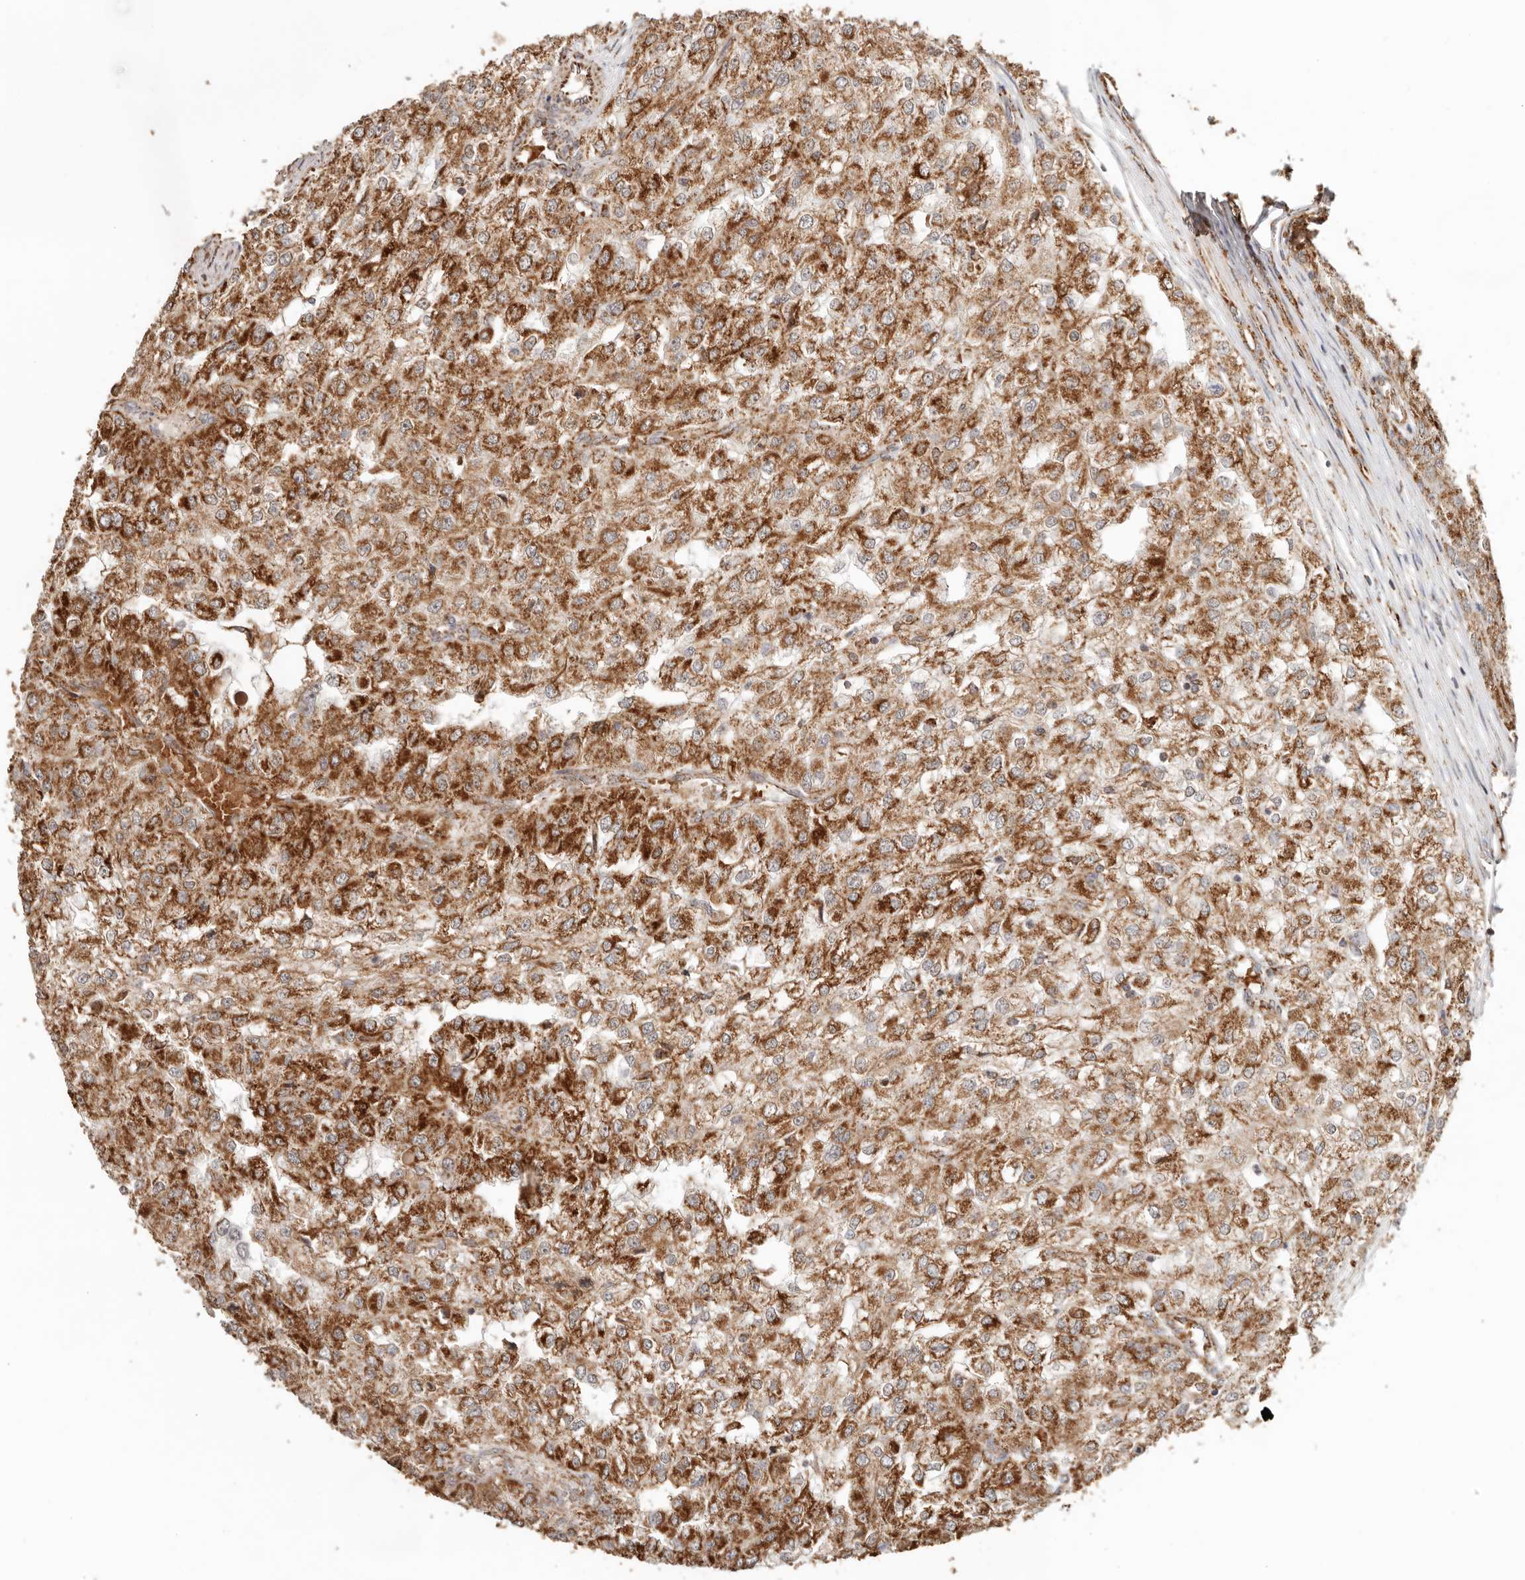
{"staining": {"intensity": "strong", "quantity": ">75%", "location": "cytoplasmic/membranous"}, "tissue": "renal cancer", "cell_type": "Tumor cells", "image_type": "cancer", "snomed": [{"axis": "morphology", "description": "Adenocarcinoma, NOS"}, {"axis": "topography", "description": "Kidney"}], "caption": "IHC image of neoplastic tissue: human renal adenocarcinoma stained using immunohistochemistry (IHC) shows high levels of strong protein expression localized specifically in the cytoplasmic/membranous of tumor cells, appearing as a cytoplasmic/membranous brown color.", "gene": "NDUFB11", "patient": {"sex": "female", "age": 54}}